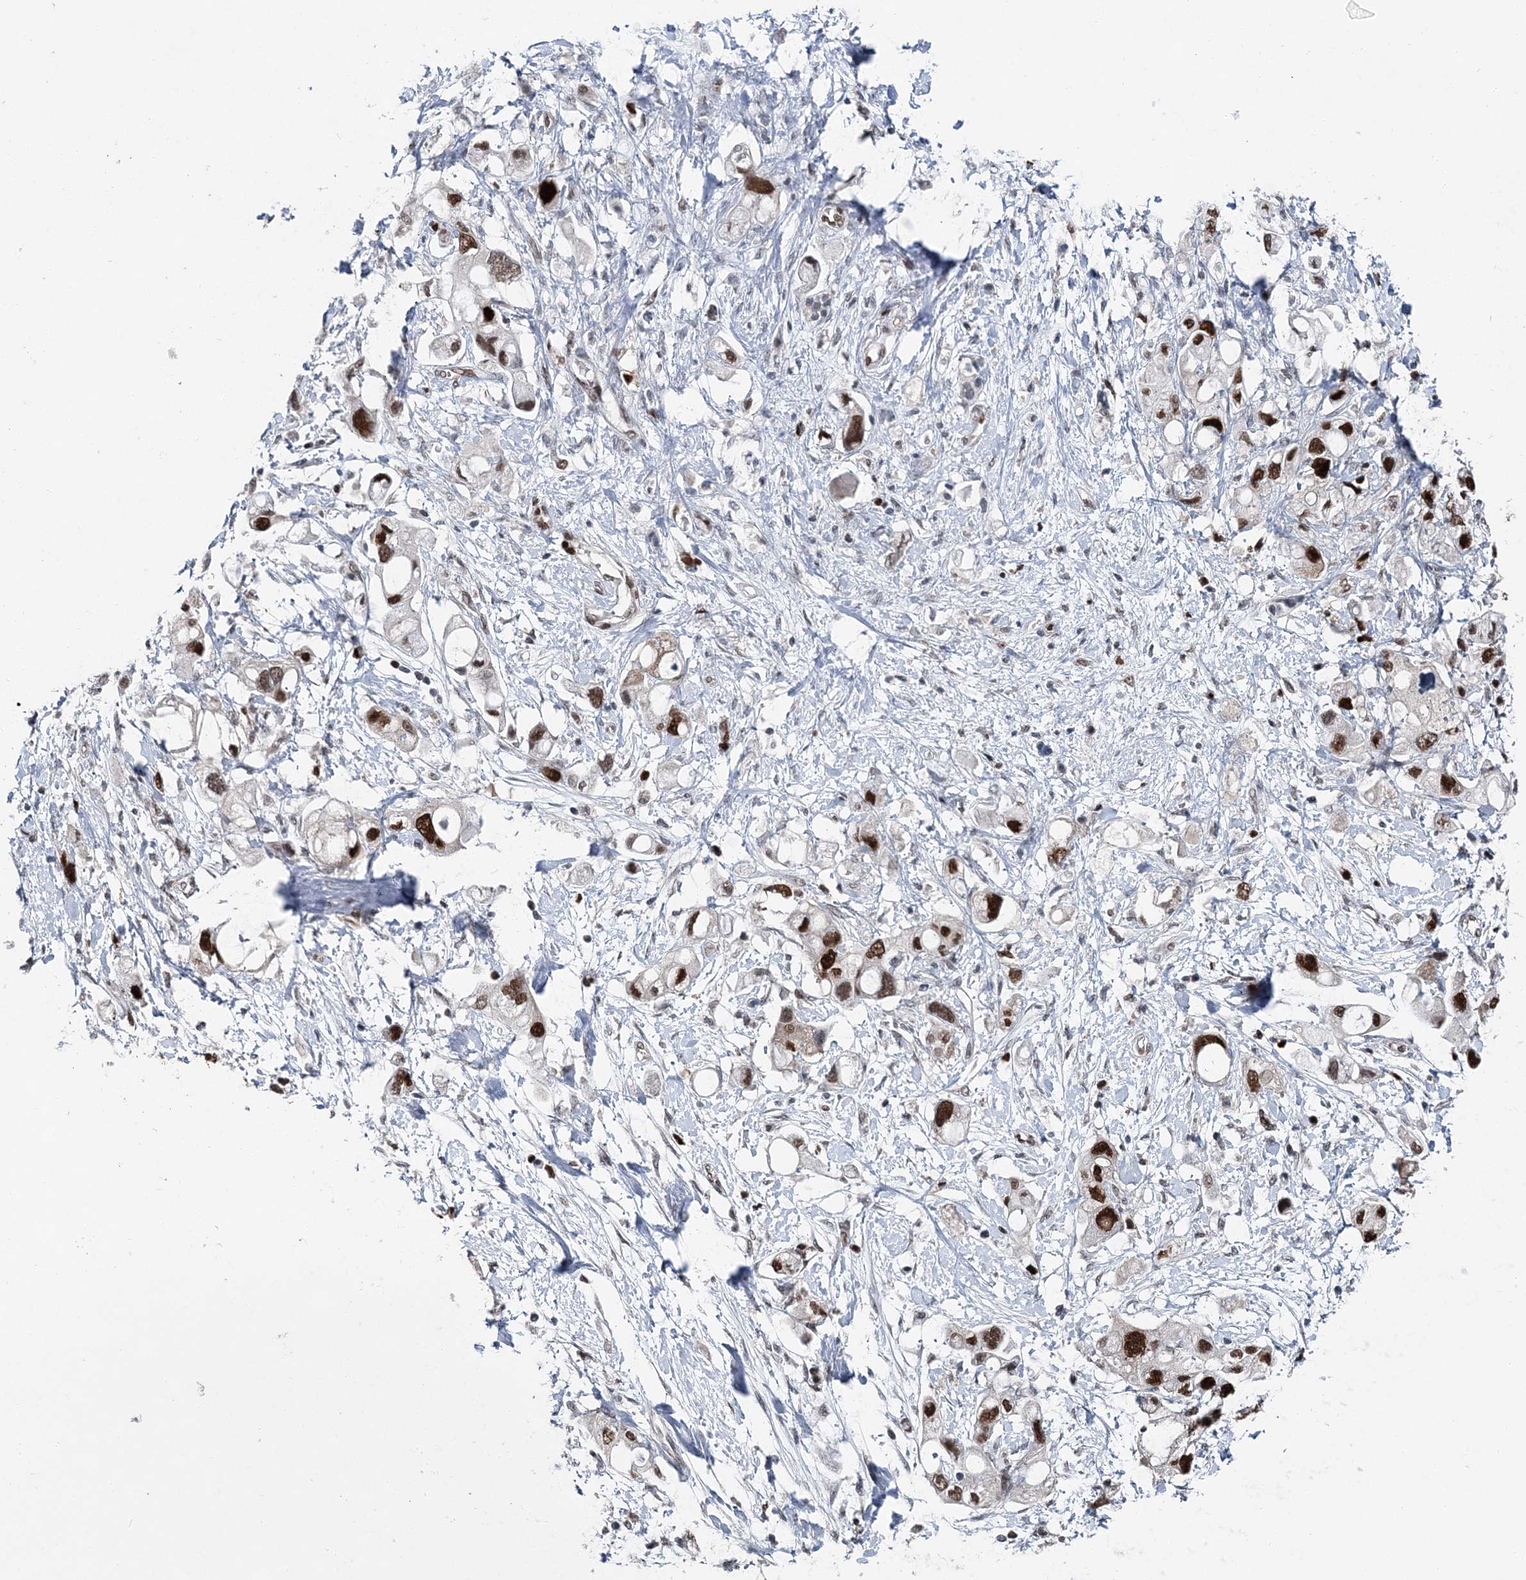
{"staining": {"intensity": "strong", "quantity": ">75%", "location": "nuclear"}, "tissue": "pancreatic cancer", "cell_type": "Tumor cells", "image_type": "cancer", "snomed": [{"axis": "morphology", "description": "Adenocarcinoma, NOS"}, {"axis": "topography", "description": "Pancreas"}], "caption": "Pancreatic cancer stained for a protein demonstrates strong nuclear positivity in tumor cells.", "gene": "HAT1", "patient": {"sex": "female", "age": 56}}